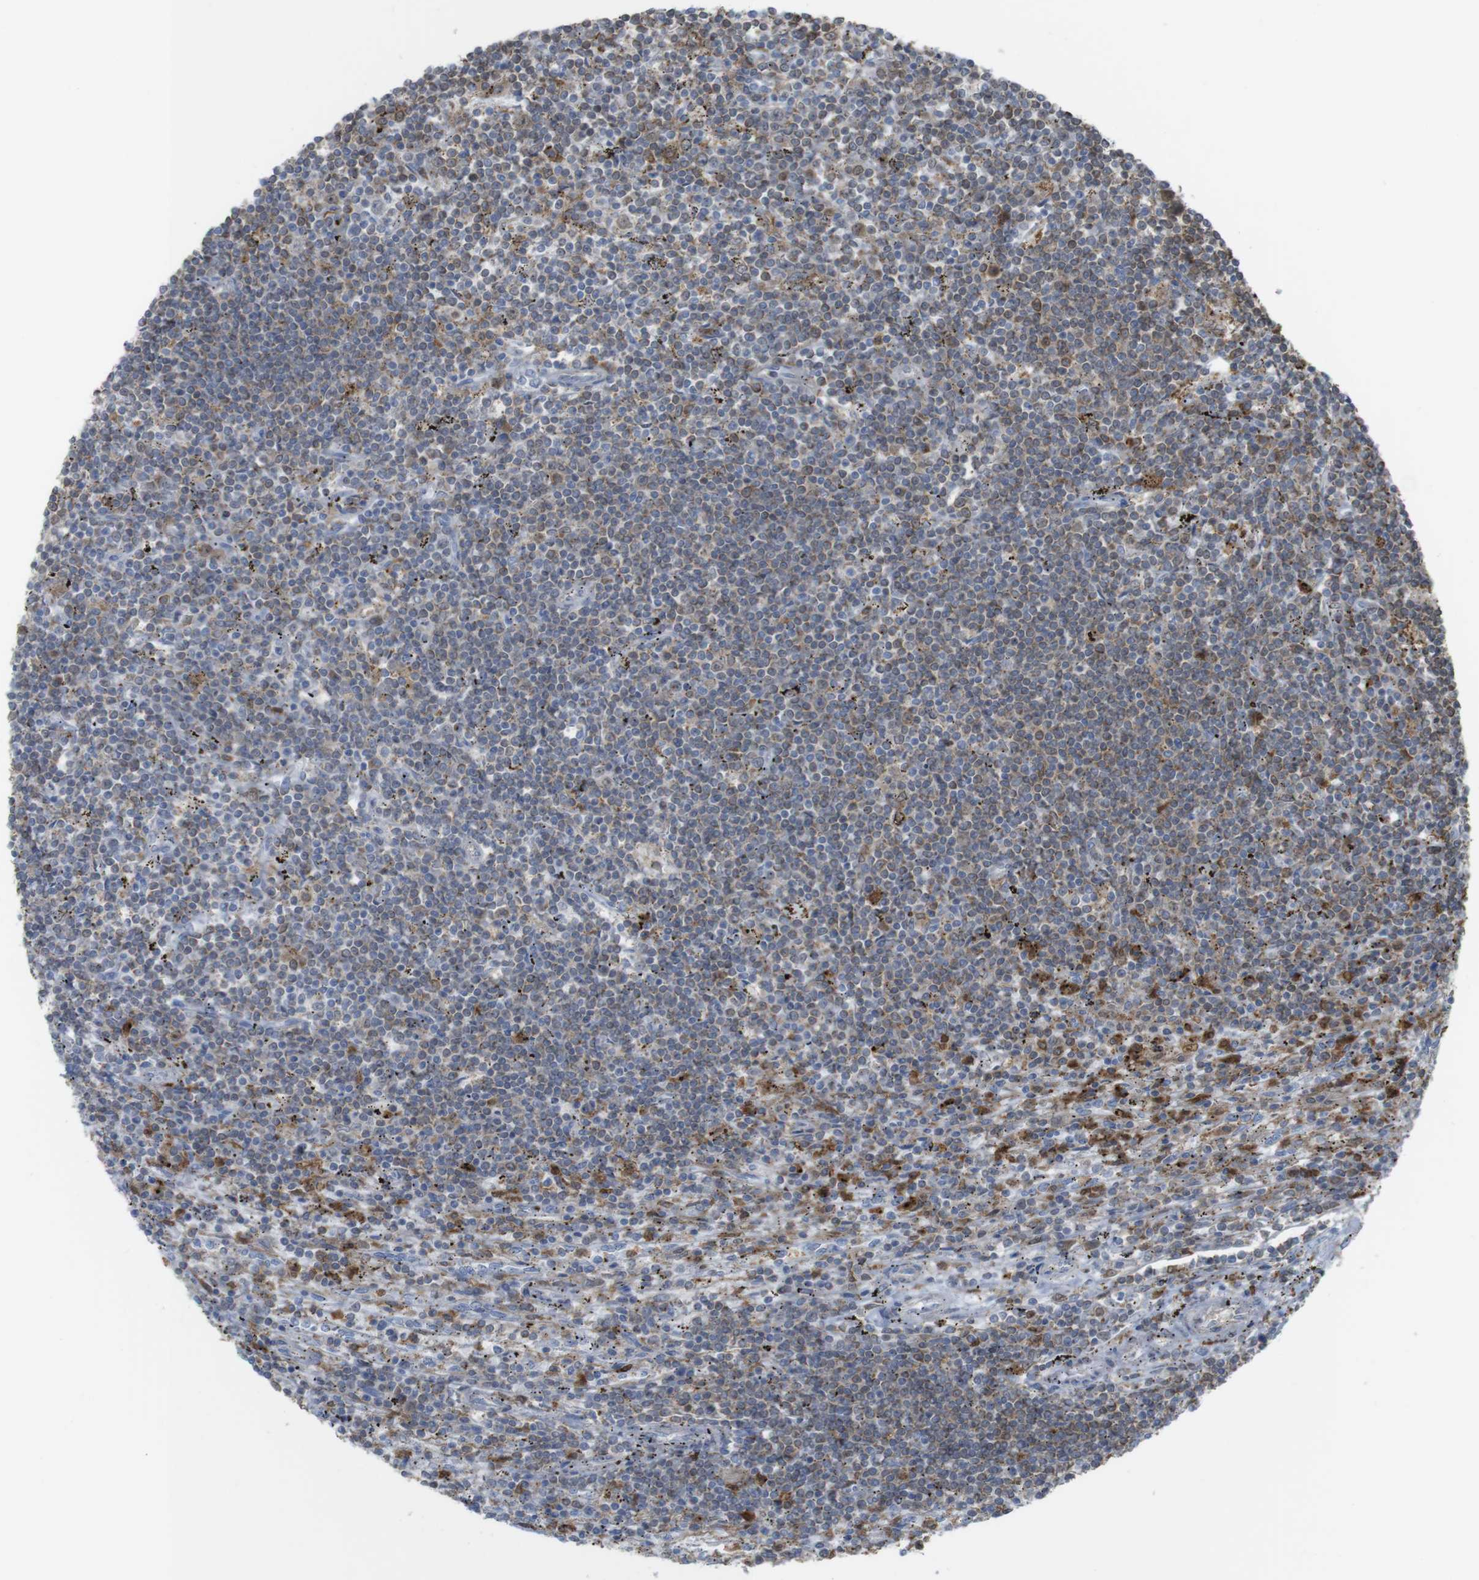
{"staining": {"intensity": "weak", "quantity": ">75%", "location": "cytoplasmic/membranous"}, "tissue": "lymphoma", "cell_type": "Tumor cells", "image_type": "cancer", "snomed": [{"axis": "morphology", "description": "Malignant lymphoma, non-Hodgkin's type, Low grade"}, {"axis": "topography", "description": "Spleen"}], "caption": "This image shows IHC staining of lymphoma, with low weak cytoplasmic/membranous positivity in about >75% of tumor cells.", "gene": "PRKCD", "patient": {"sex": "male", "age": 76}}